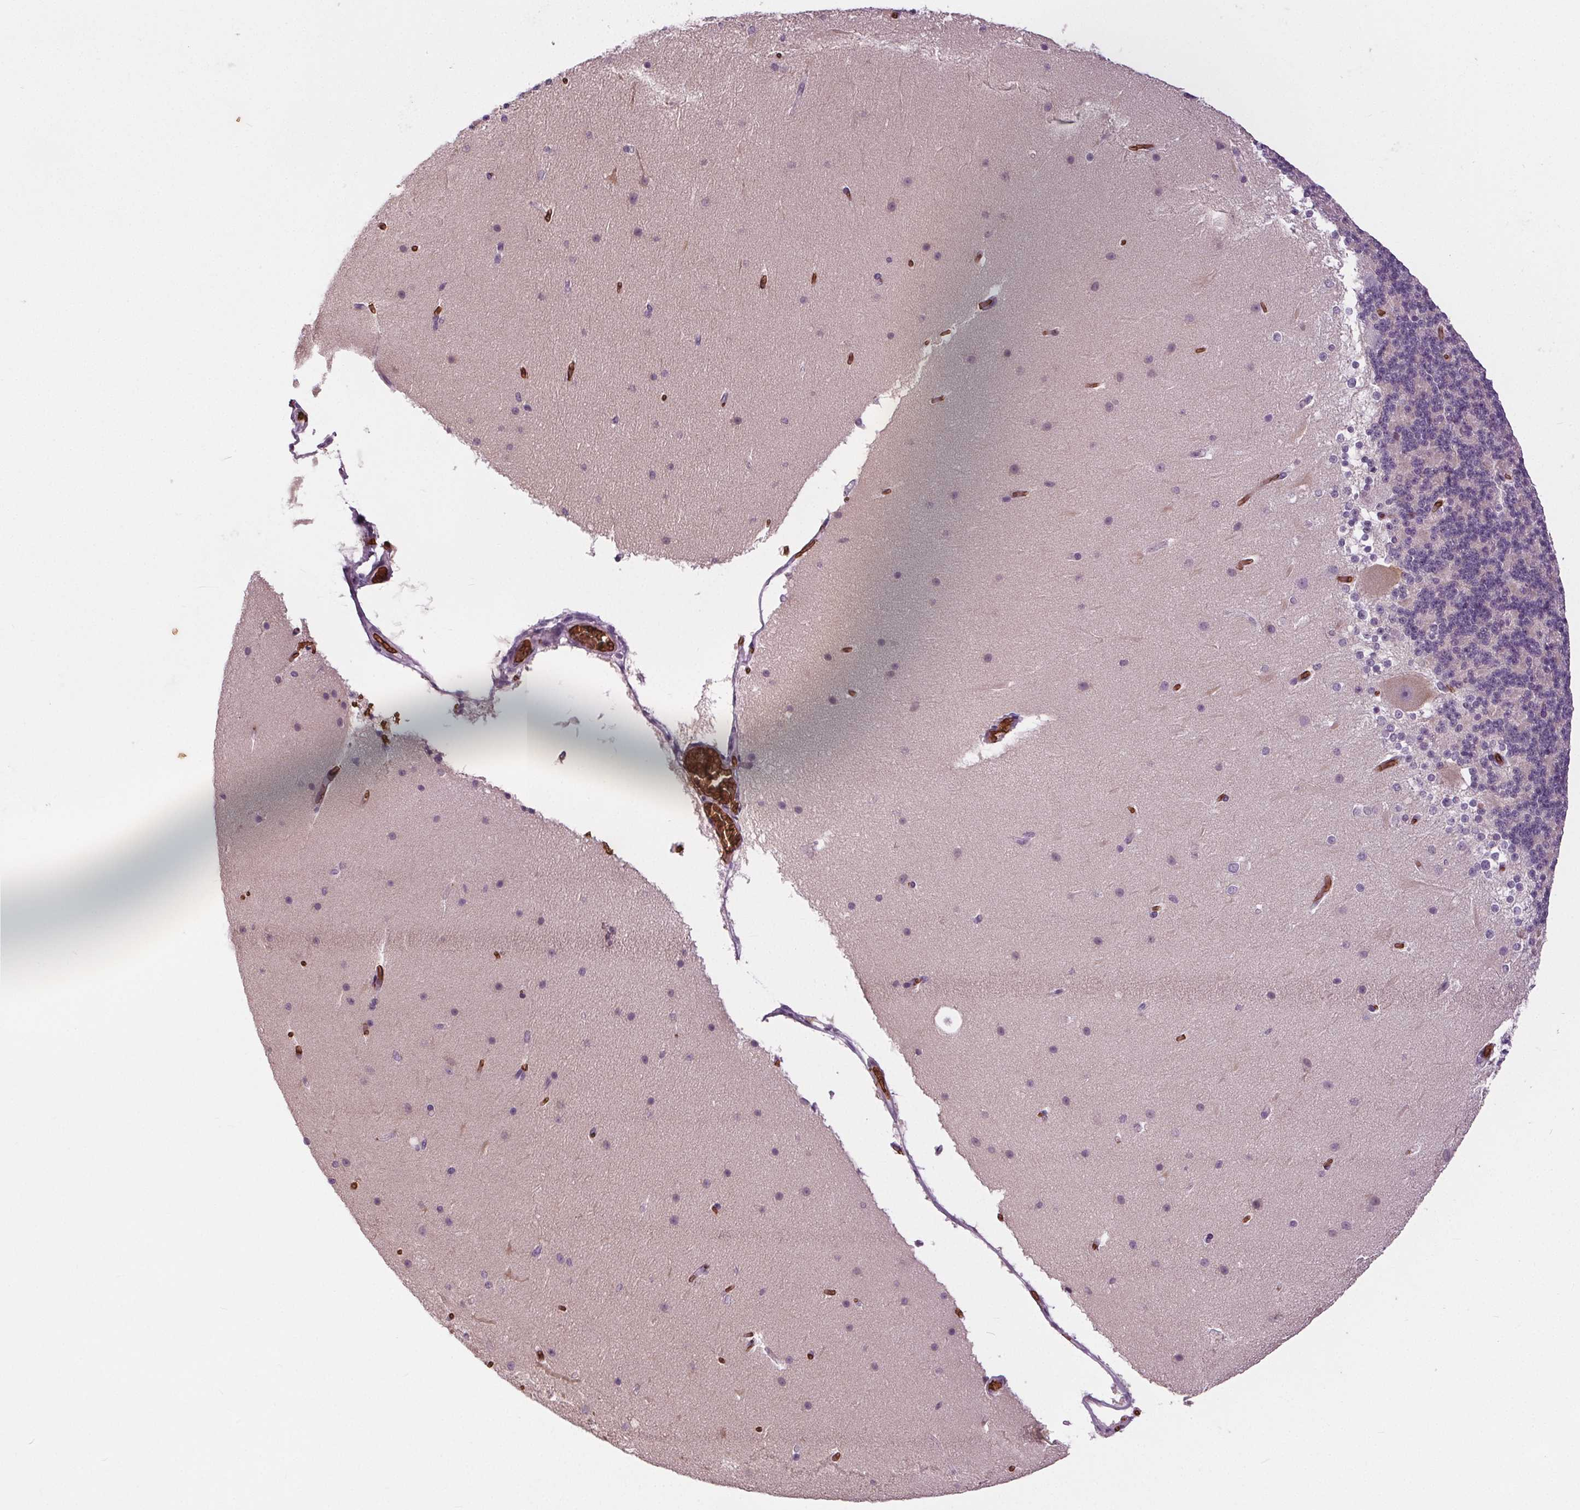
{"staining": {"intensity": "negative", "quantity": "none", "location": "none"}, "tissue": "cerebellum", "cell_type": "Cells in granular layer", "image_type": "normal", "snomed": [{"axis": "morphology", "description": "Normal tissue, NOS"}, {"axis": "topography", "description": "Cerebellum"}], "caption": "This is an immunohistochemistry (IHC) histopathology image of unremarkable cerebellum. There is no staining in cells in granular layer.", "gene": "SLC4A1", "patient": {"sex": "female", "age": 19}}